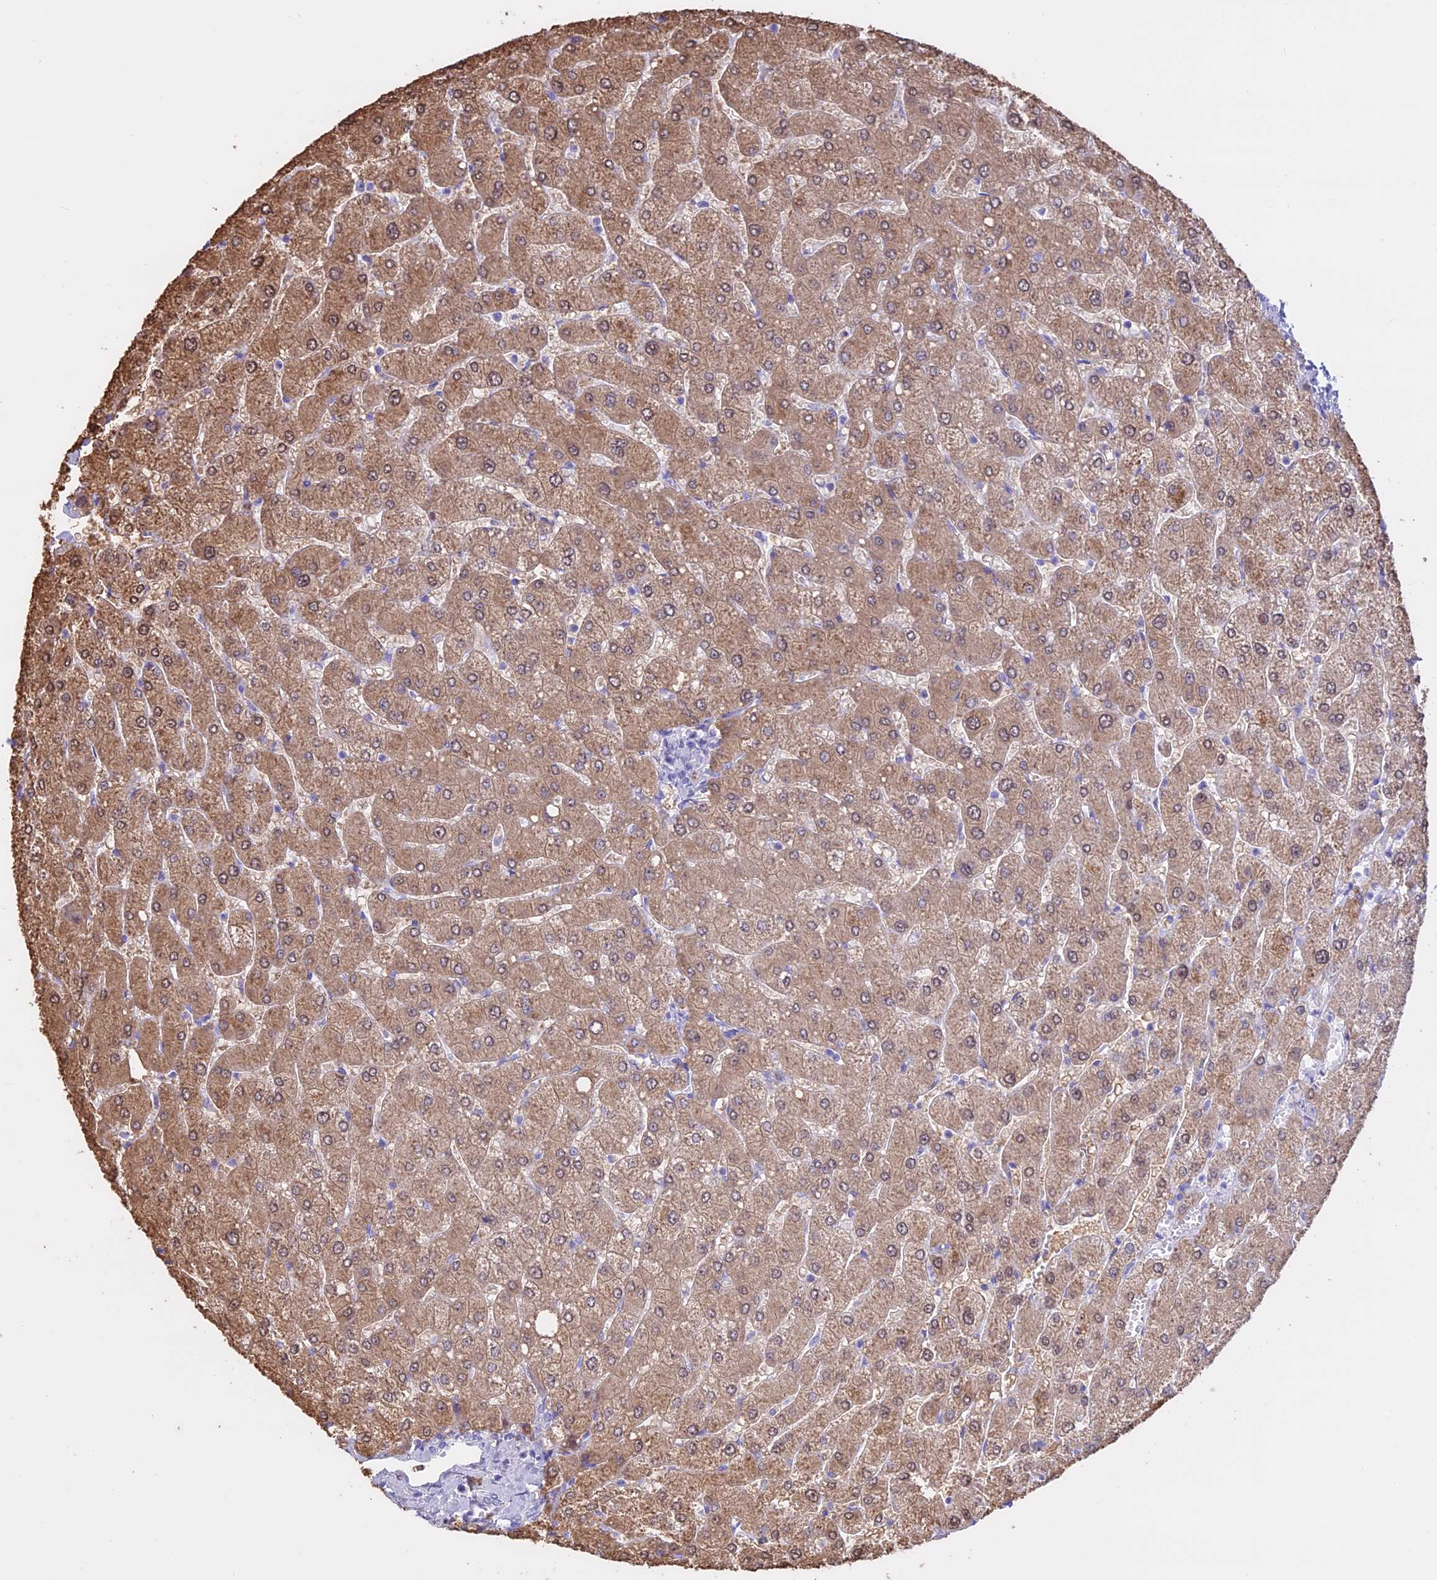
{"staining": {"intensity": "negative", "quantity": "none", "location": "none"}, "tissue": "liver", "cell_type": "Cholangiocytes", "image_type": "normal", "snomed": [{"axis": "morphology", "description": "Normal tissue, NOS"}, {"axis": "topography", "description": "Liver"}], "caption": "An image of liver stained for a protein reveals no brown staining in cholangiocytes.", "gene": "LHFPL2", "patient": {"sex": "male", "age": 55}}